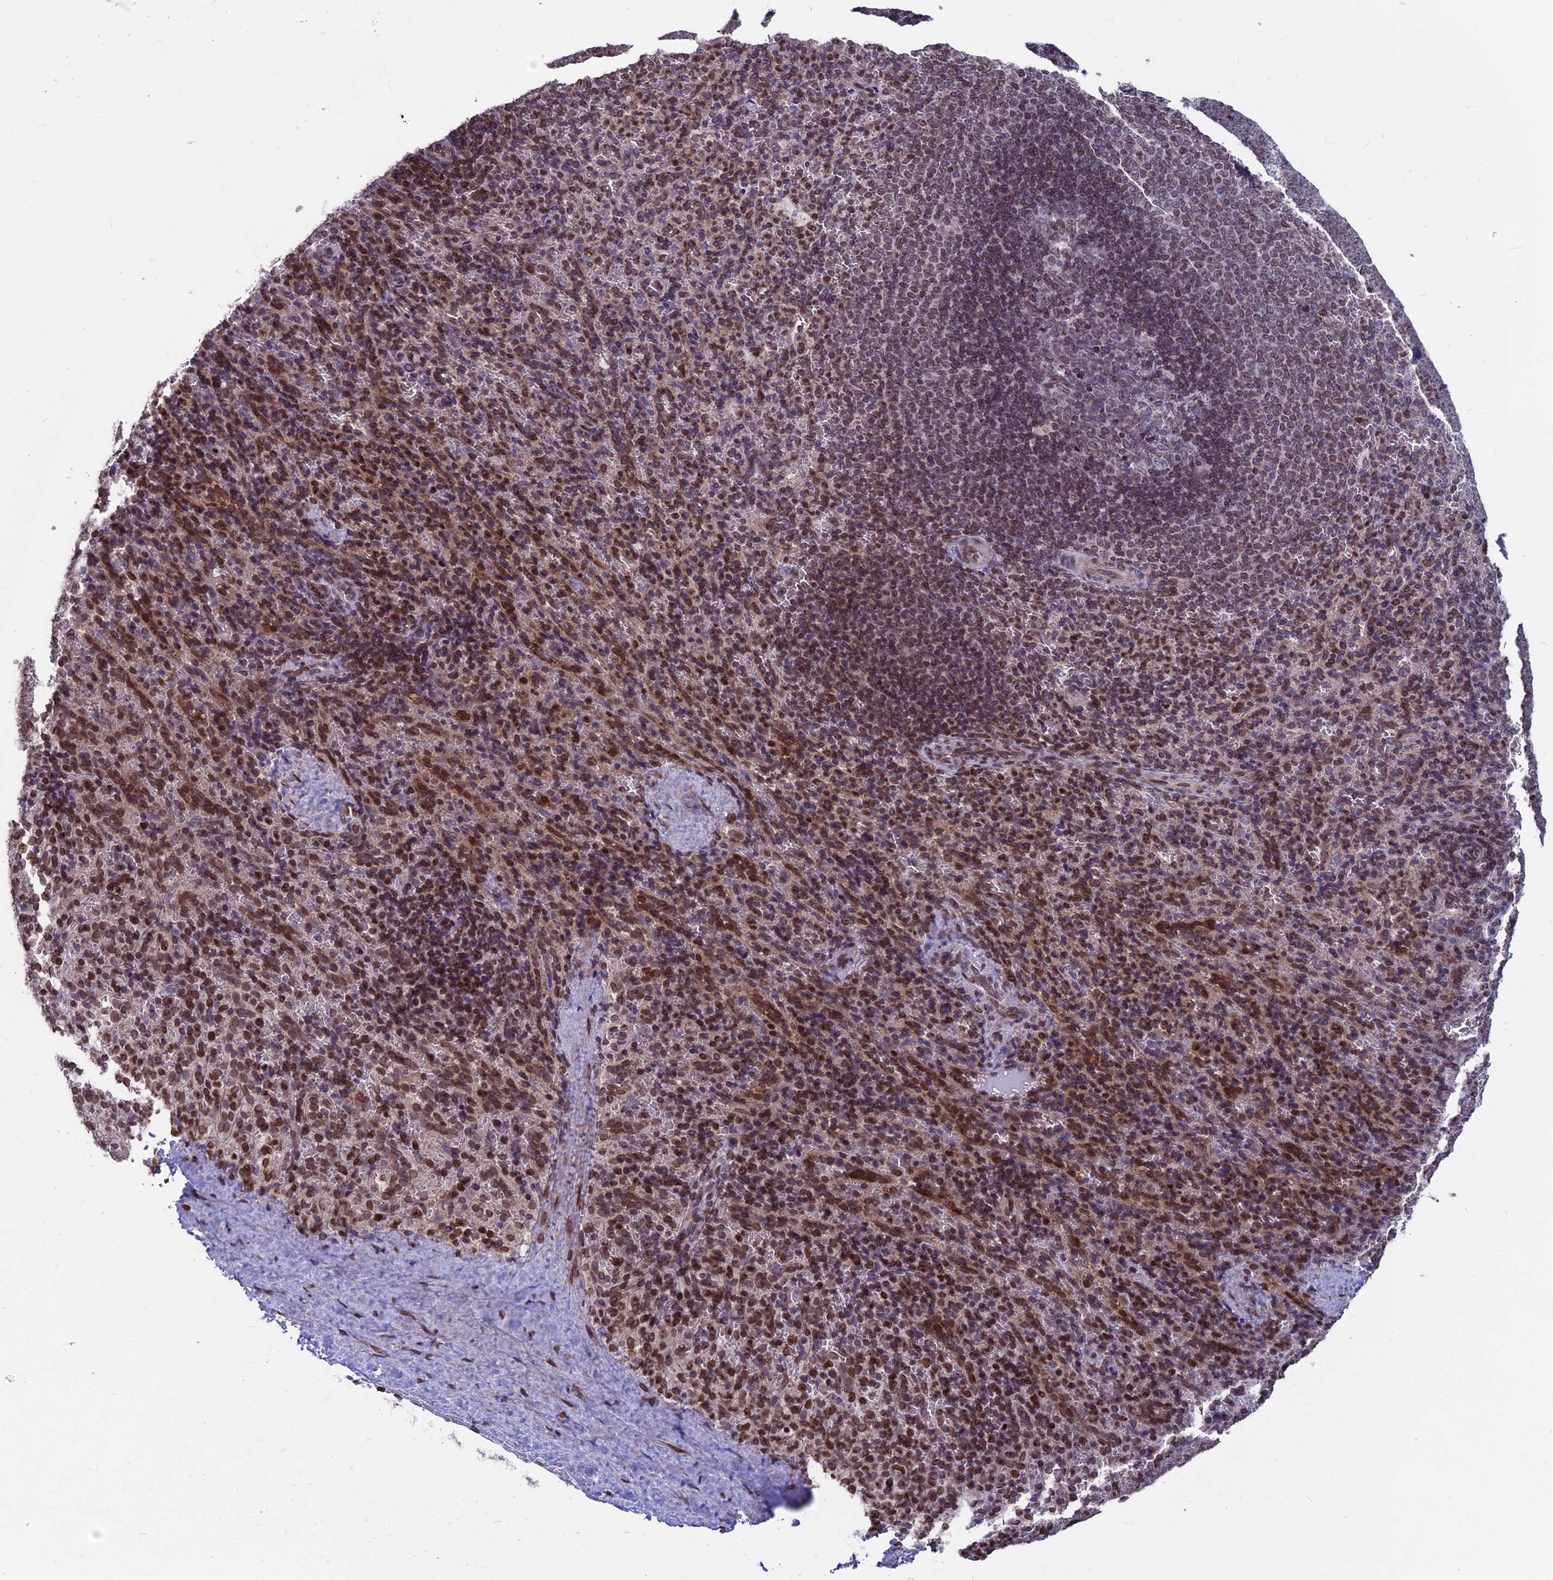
{"staining": {"intensity": "moderate", "quantity": ">75%", "location": "cytoplasmic/membranous,nuclear"}, "tissue": "spleen", "cell_type": "Cells in red pulp", "image_type": "normal", "snomed": [{"axis": "morphology", "description": "Normal tissue, NOS"}, {"axis": "topography", "description": "Spleen"}], "caption": "Protein staining of normal spleen demonstrates moderate cytoplasmic/membranous,nuclear expression in about >75% of cells in red pulp.", "gene": "PTCHD4", "patient": {"sex": "female", "age": 21}}